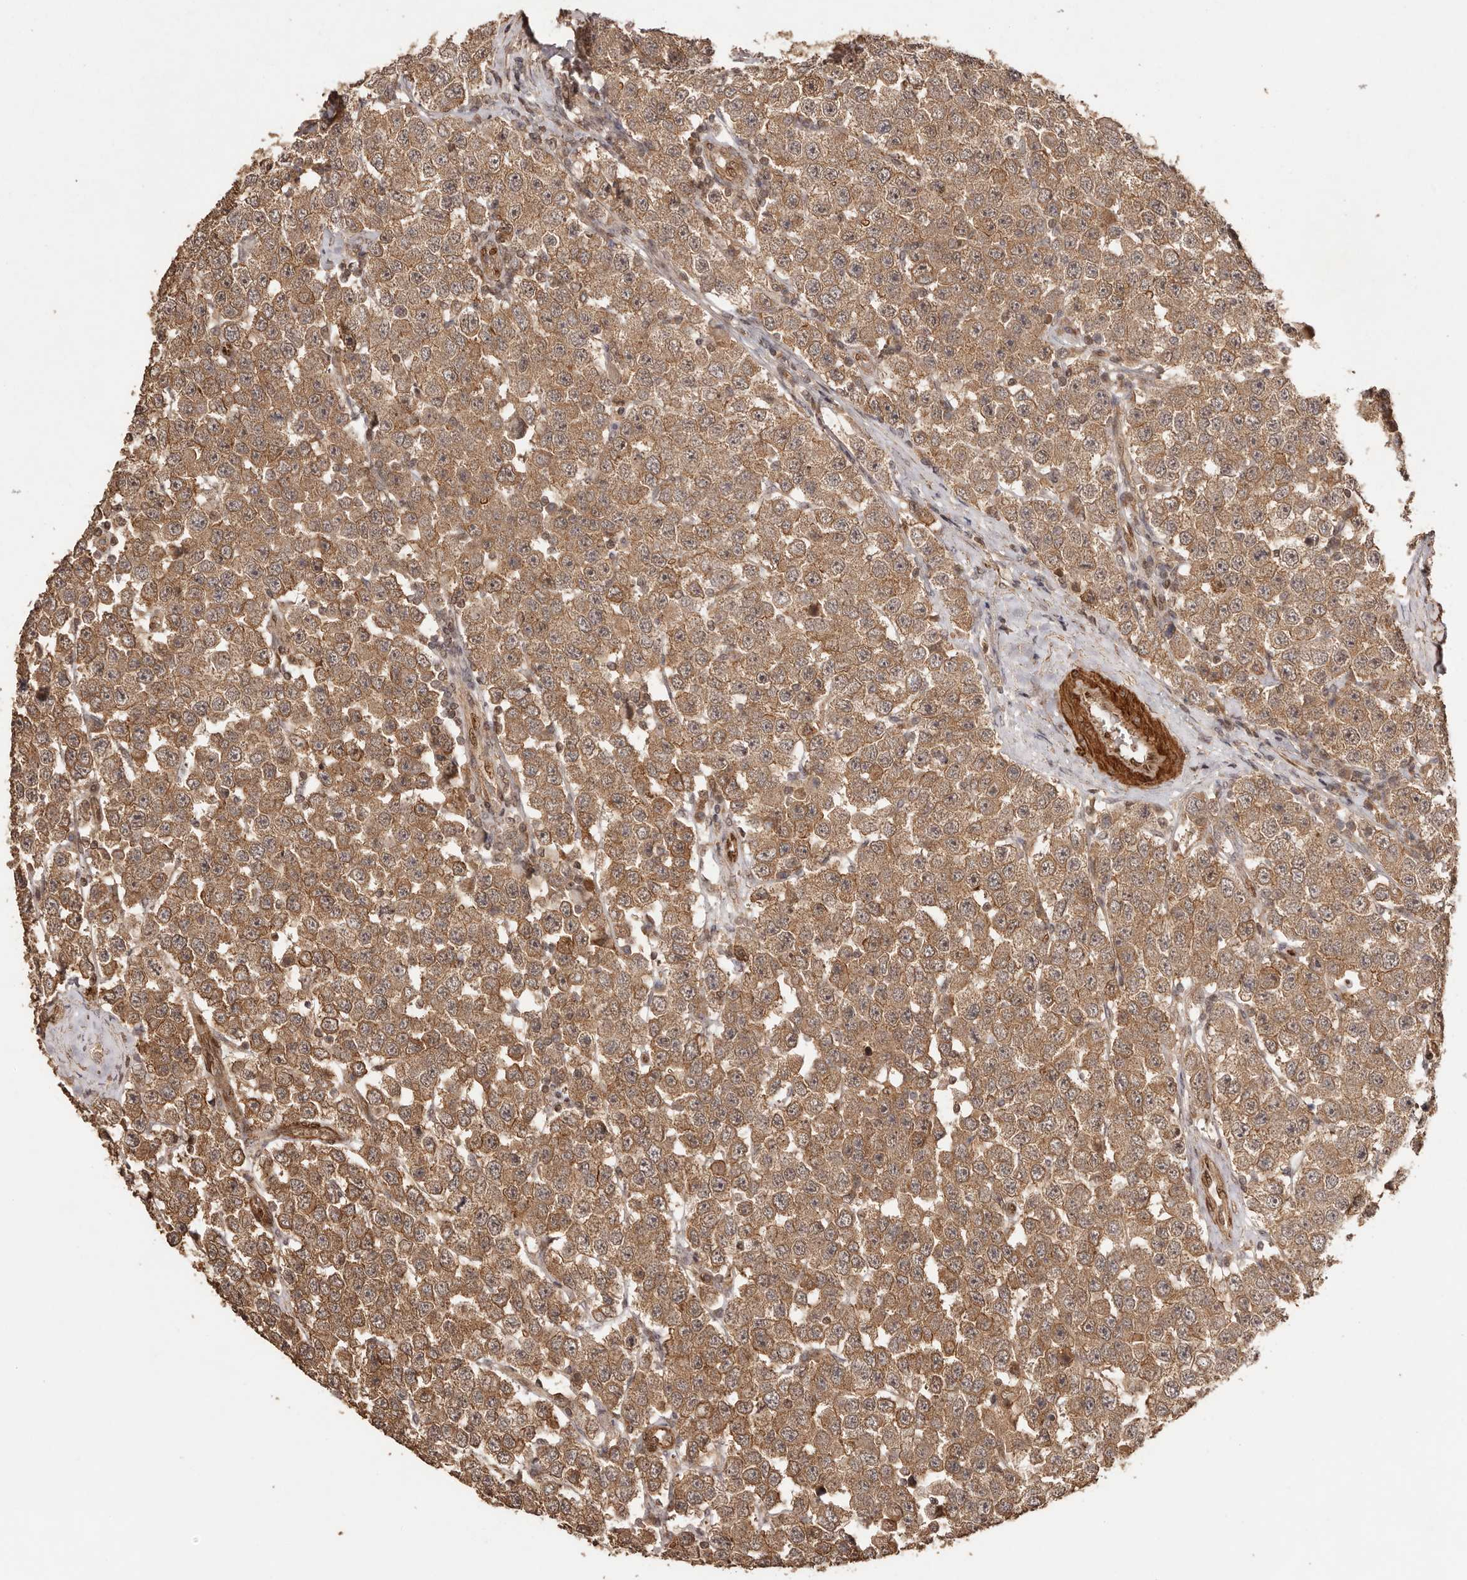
{"staining": {"intensity": "moderate", "quantity": ">75%", "location": "cytoplasmic/membranous"}, "tissue": "testis cancer", "cell_type": "Tumor cells", "image_type": "cancer", "snomed": [{"axis": "morphology", "description": "Seminoma, NOS"}, {"axis": "topography", "description": "Testis"}], "caption": "The histopathology image shows immunohistochemical staining of testis cancer. There is moderate cytoplasmic/membranous staining is appreciated in approximately >75% of tumor cells.", "gene": "UBR2", "patient": {"sex": "male", "age": 28}}